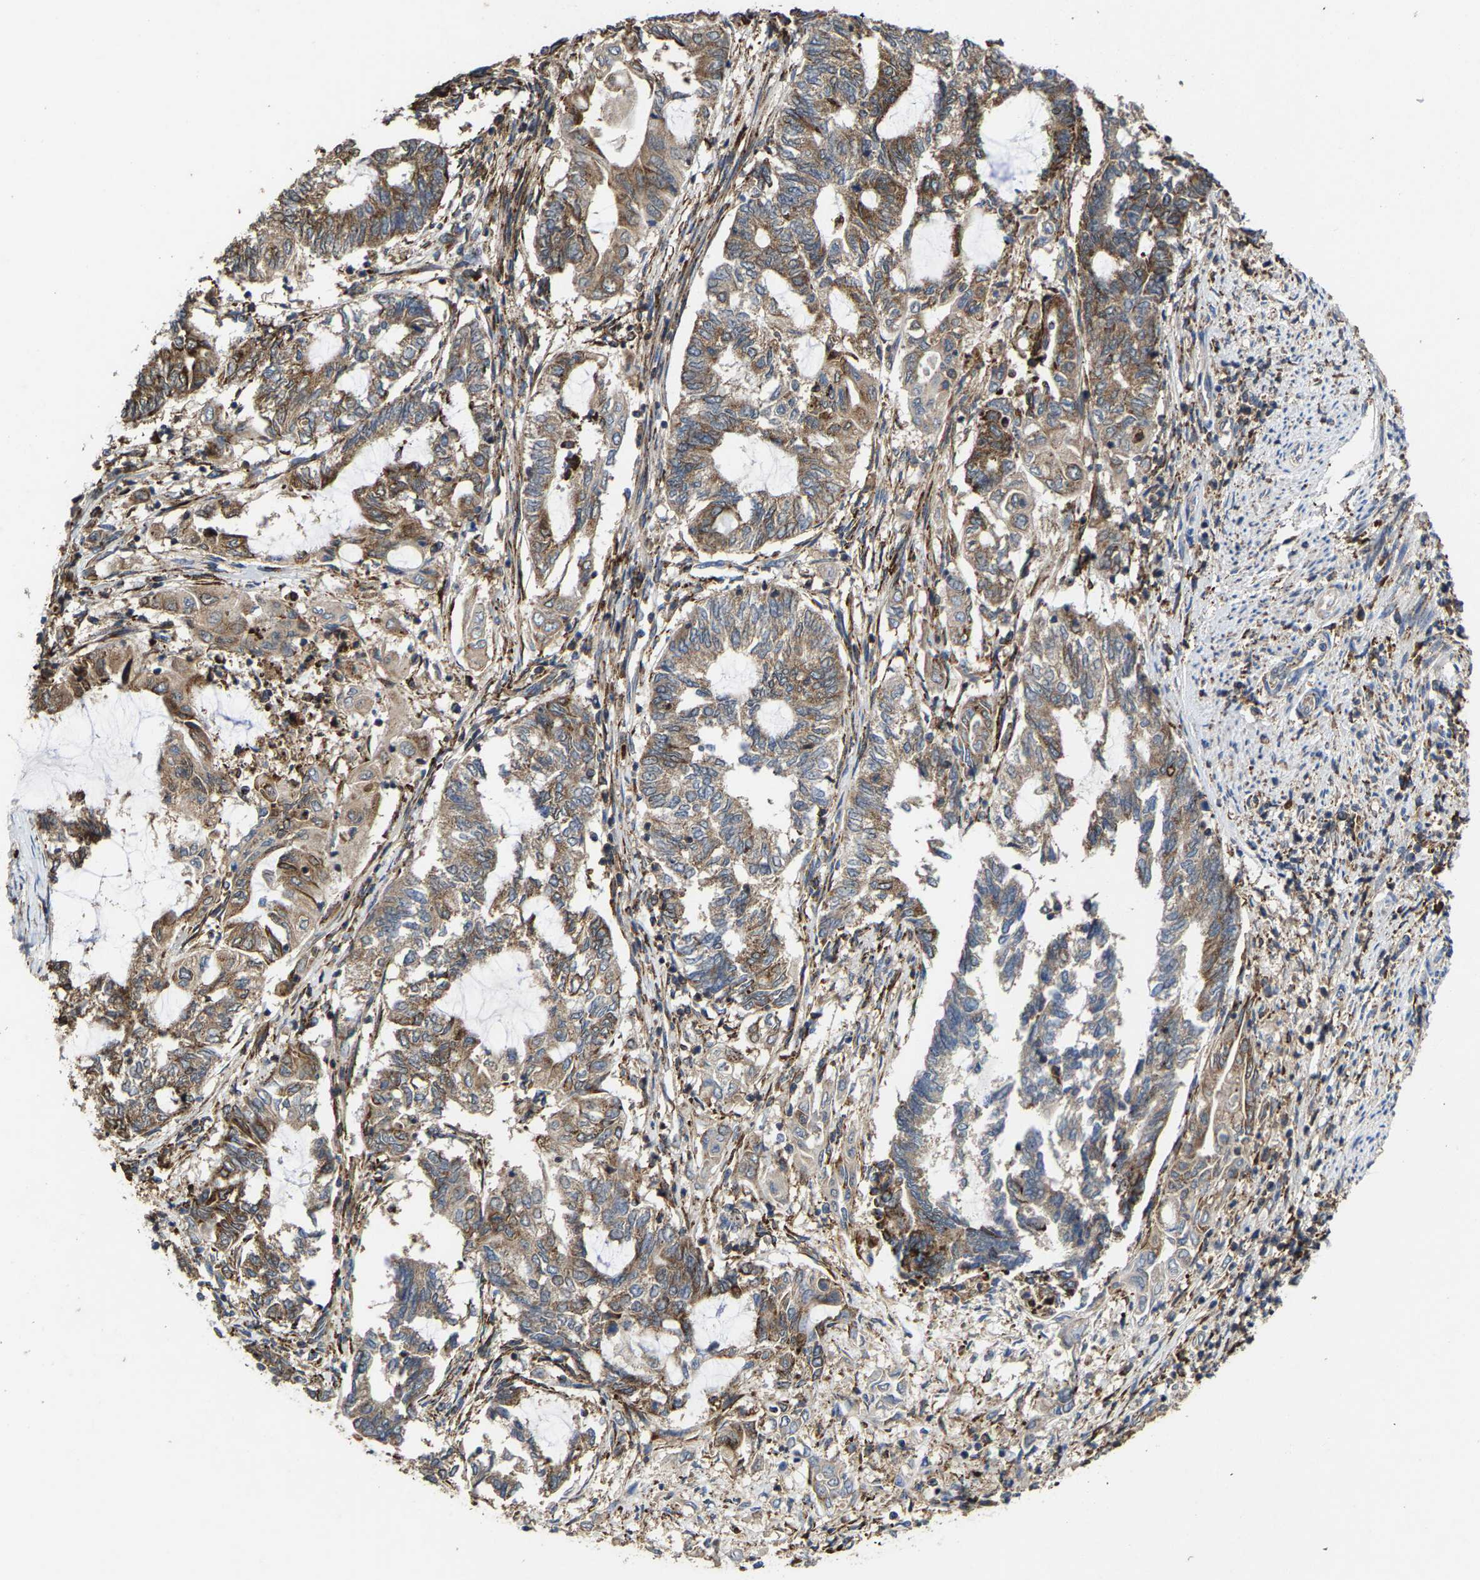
{"staining": {"intensity": "moderate", "quantity": ">75%", "location": "cytoplasmic/membranous"}, "tissue": "endometrial cancer", "cell_type": "Tumor cells", "image_type": "cancer", "snomed": [{"axis": "morphology", "description": "Adenocarcinoma, NOS"}, {"axis": "topography", "description": "Uterus"}, {"axis": "topography", "description": "Endometrium"}], "caption": "Protein positivity by immunohistochemistry demonstrates moderate cytoplasmic/membranous positivity in approximately >75% of tumor cells in endometrial cancer.", "gene": "FGD3", "patient": {"sex": "female", "age": 70}}